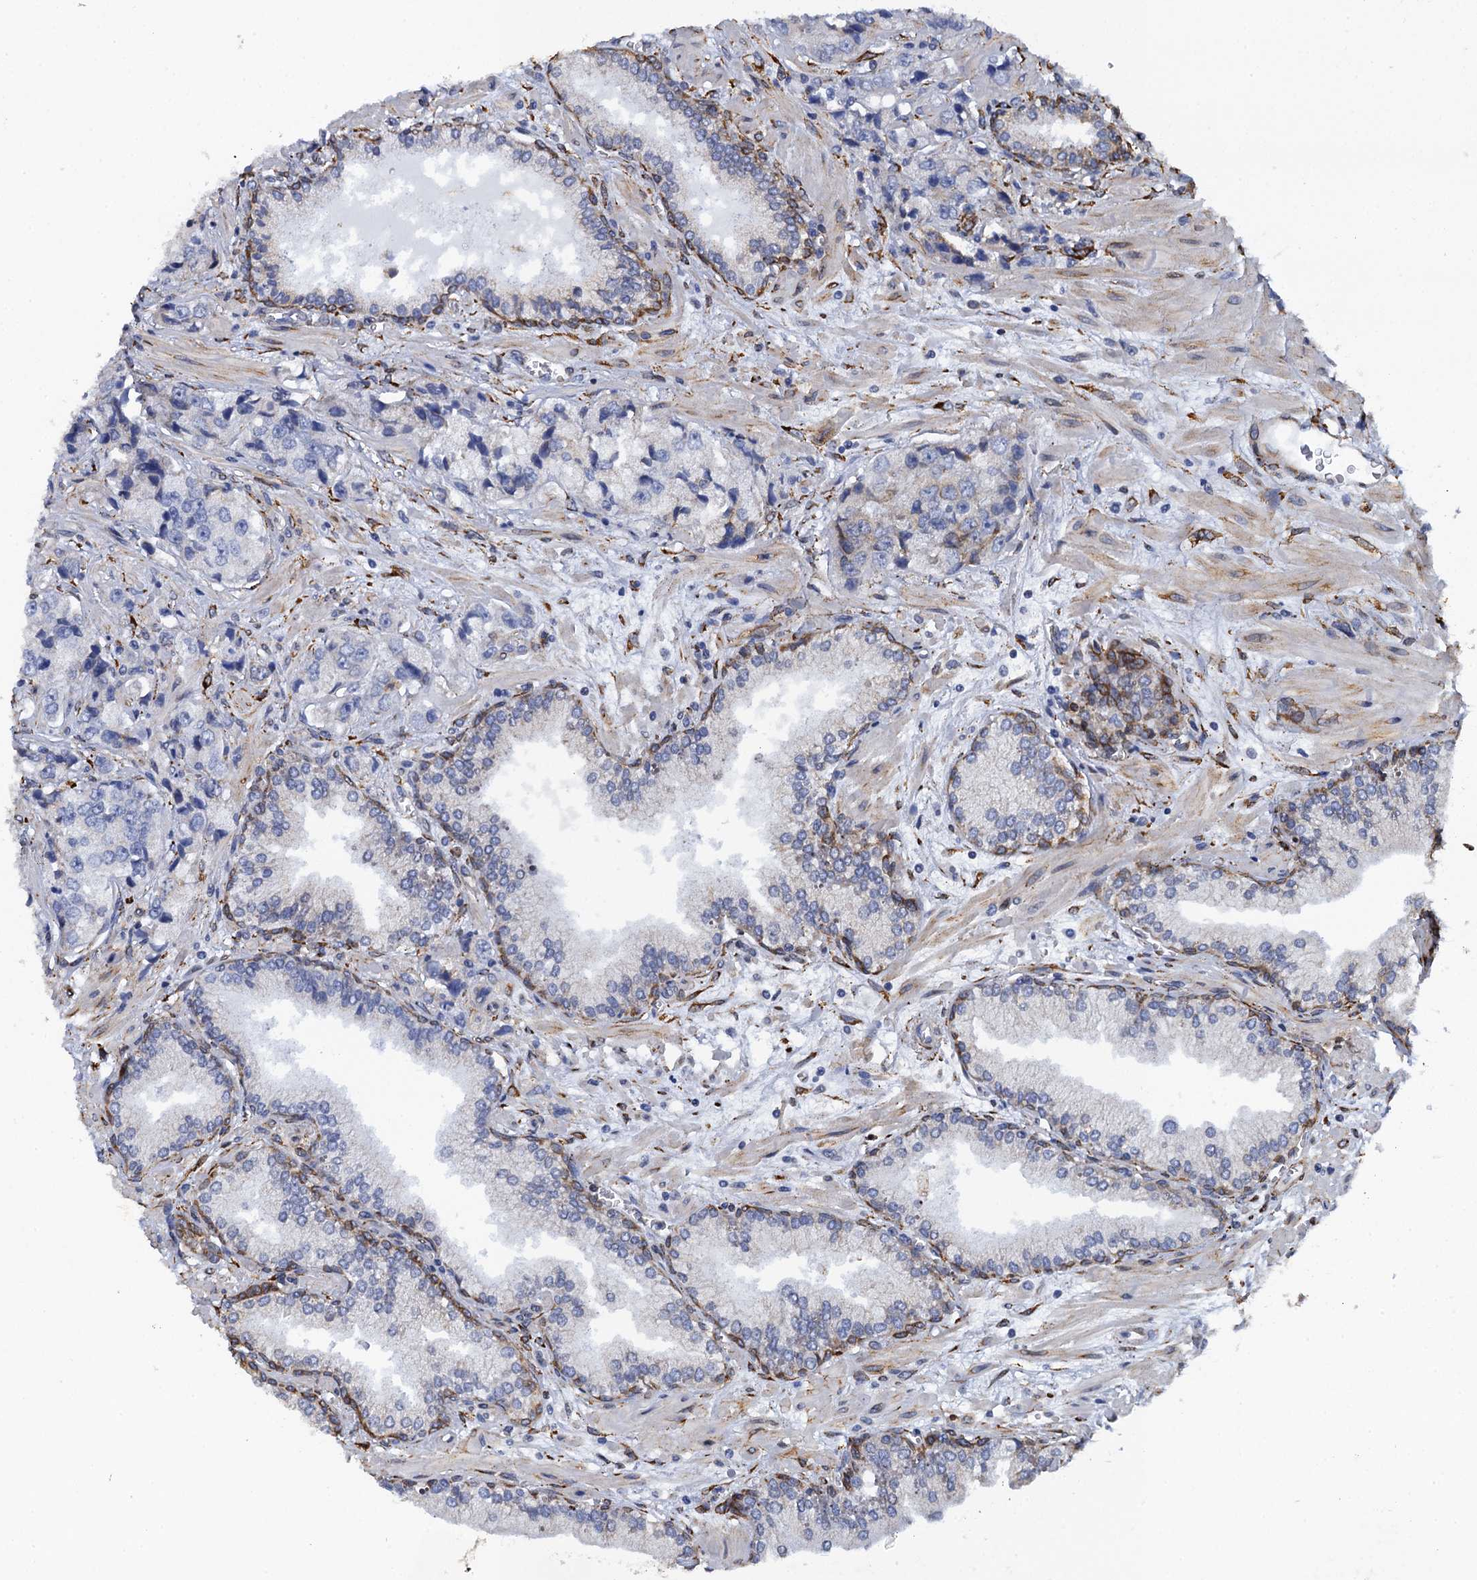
{"staining": {"intensity": "negative", "quantity": "none", "location": "none"}, "tissue": "prostate cancer", "cell_type": "Tumor cells", "image_type": "cancer", "snomed": [{"axis": "morphology", "description": "Adenocarcinoma, High grade"}, {"axis": "topography", "description": "Prostate"}], "caption": "This is an IHC micrograph of human adenocarcinoma (high-grade) (prostate). There is no expression in tumor cells.", "gene": "POGLUT3", "patient": {"sex": "male", "age": 74}}